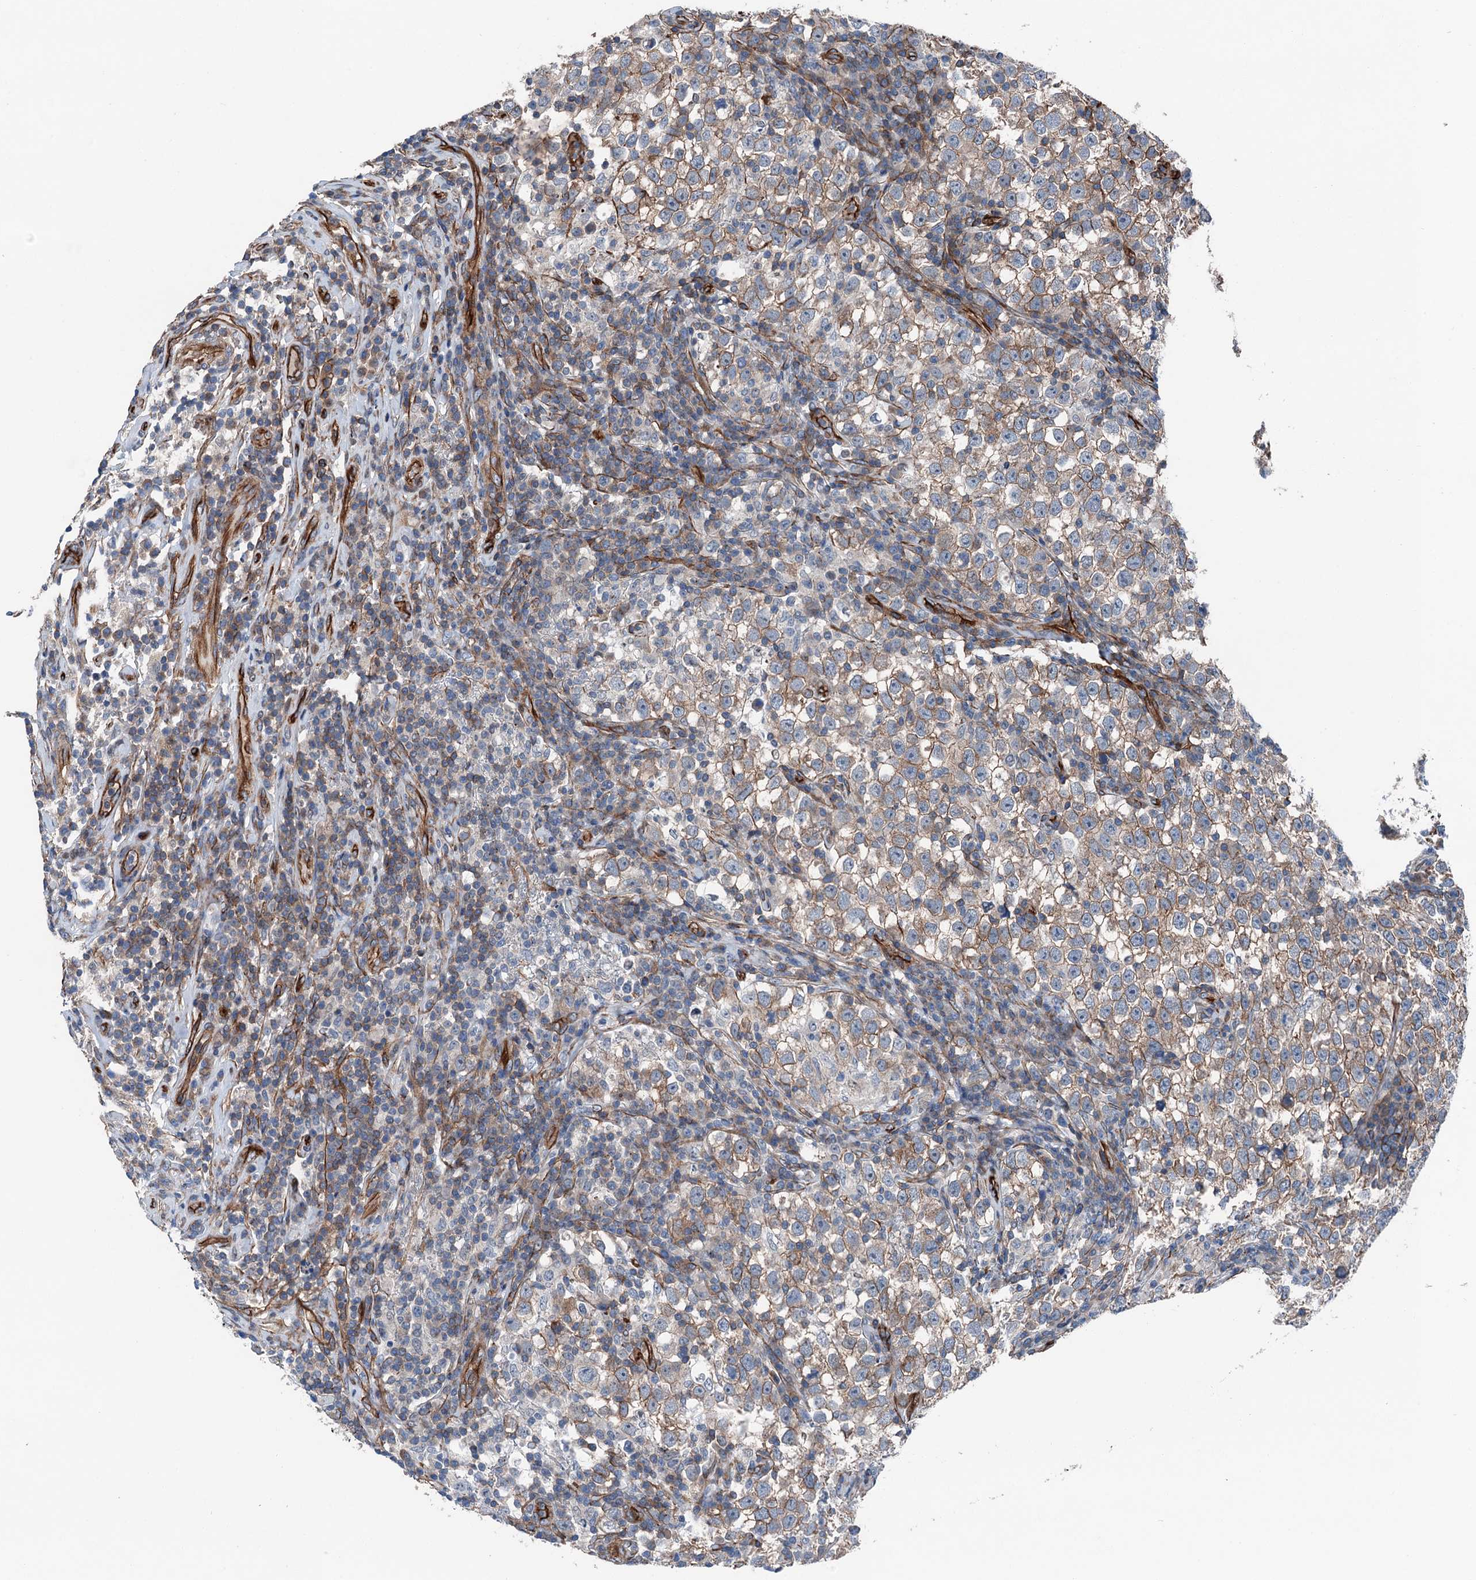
{"staining": {"intensity": "moderate", "quantity": "25%-75%", "location": "cytoplasmic/membranous"}, "tissue": "testis cancer", "cell_type": "Tumor cells", "image_type": "cancer", "snomed": [{"axis": "morphology", "description": "Normal tissue, NOS"}, {"axis": "morphology", "description": "Seminoma, NOS"}, {"axis": "topography", "description": "Testis"}], "caption": "Testis cancer was stained to show a protein in brown. There is medium levels of moderate cytoplasmic/membranous staining in about 25%-75% of tumor cells.", "gene": "NMRAL1", "patient": {"sex": "male", "age": 43}}